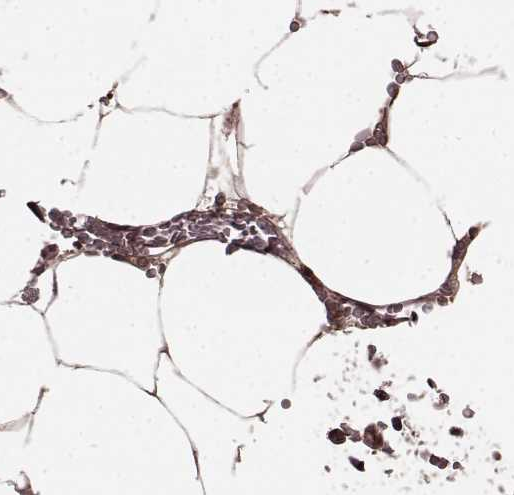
{"staining": {"intensity": "weak", "quantity": "<25%", "location": "cytoplasmic/membranous"}, "tissue": "bone marrow", "cell_type": "Hematopoietic cells", "image_type": "normal", "snomed": [{"axis": "morphology", "description": "Normal tissue, NOS"}, {"axis": "topography", "description": "Bone marrow"}], "caption": "DAB immunohistochemical staining of normal human bone marrow demonstrates no significant positivity in hematopoietic cells. The staining was performed using DAB to visualize the protein expression in brown, while the nuclei were stained in blue with hematoxylin (Magnification: 20x).", "gene": "GSS", "patient": {"sex": "female", "age": 52}}